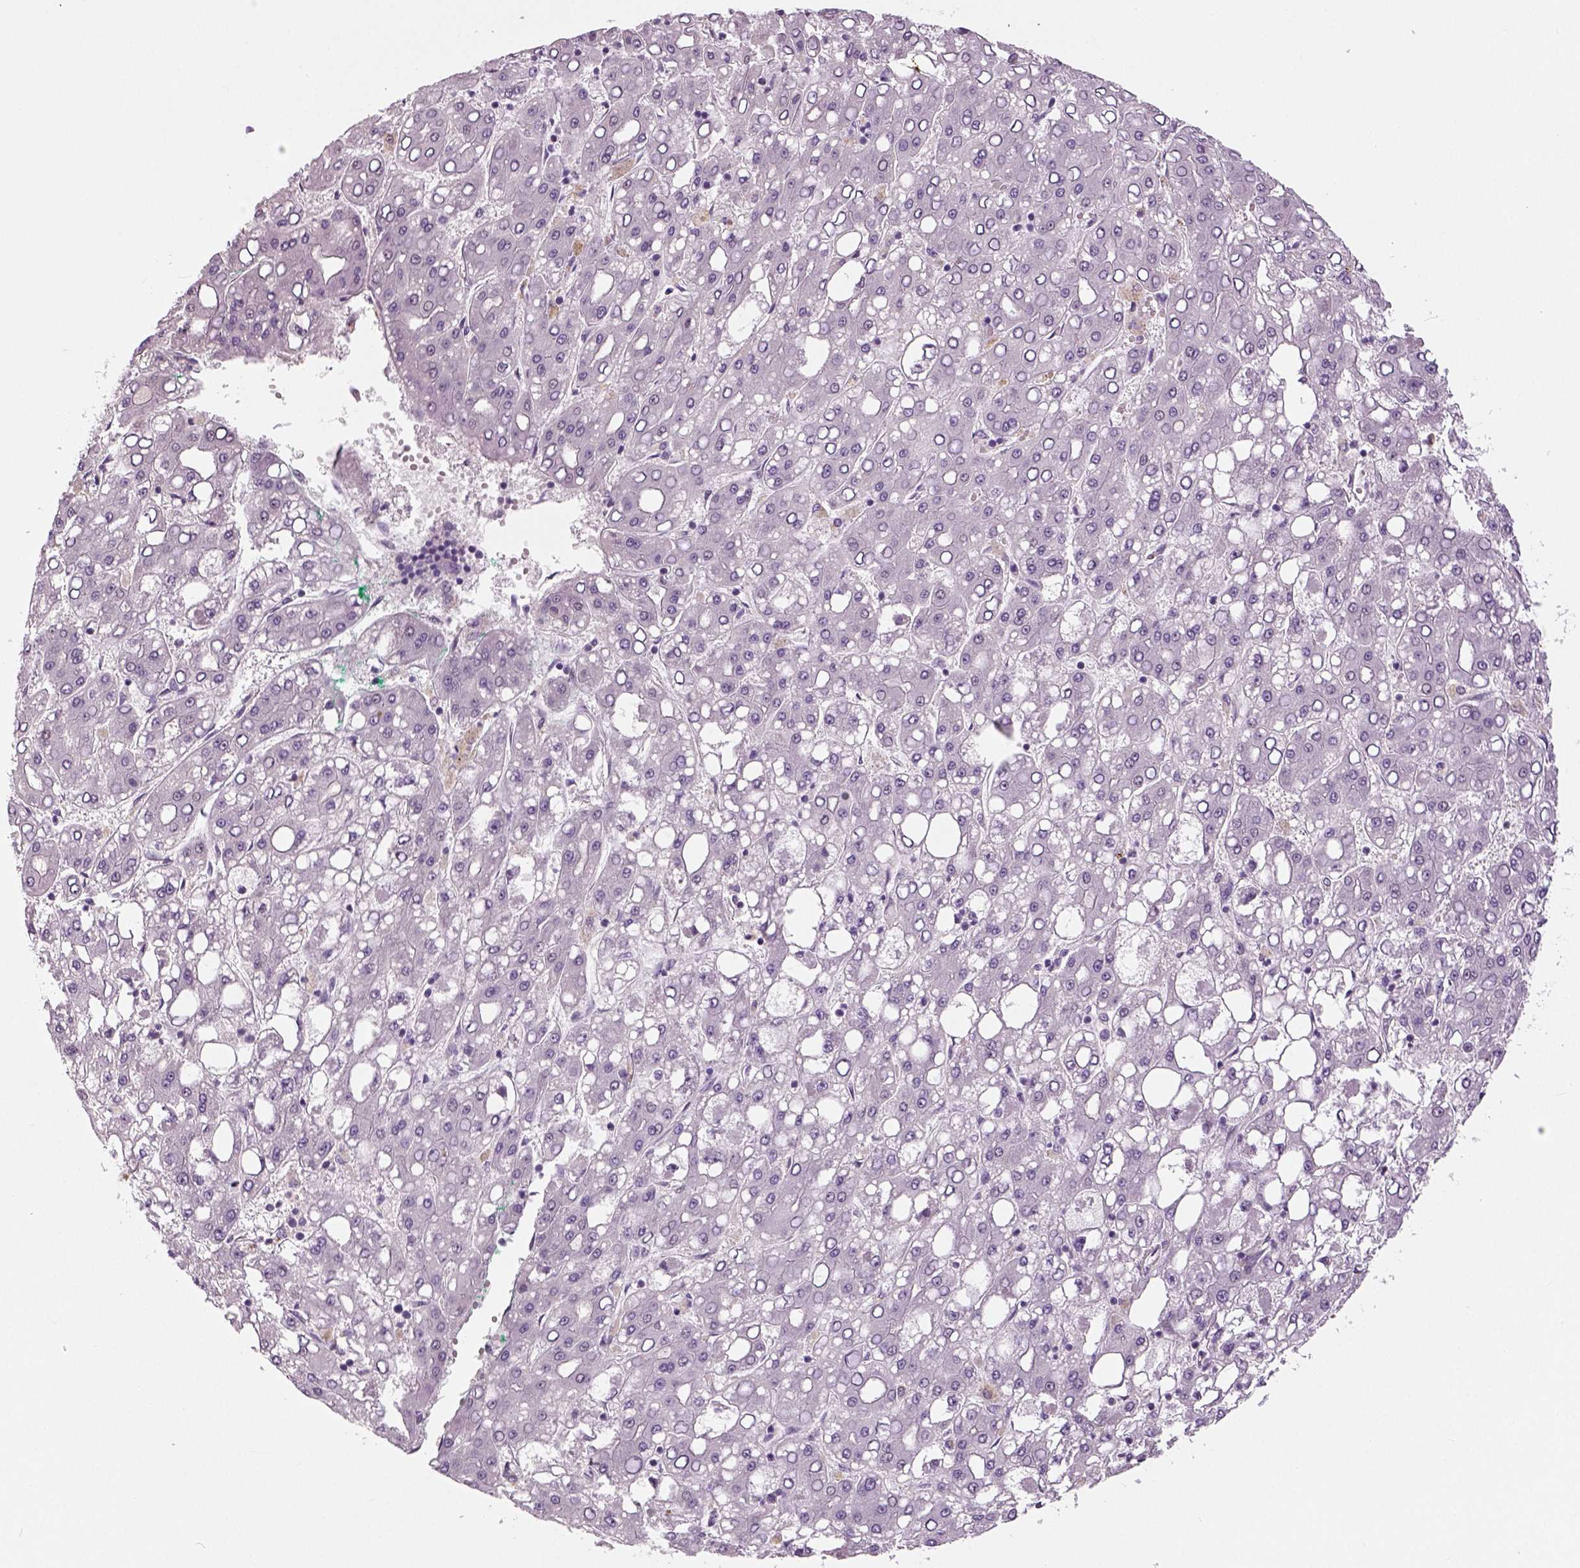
{"staining": {"intensity": "negative", "quantity": "none", "location": "none"}, "tissue": "liver cancer", "cell_type": "Tumor cells", "image_type": "cancer", "snomed": [{"axis": "morphology", "description": "Carcinoma, Hepatocellular, NOS"}, {"axis": "topography", "description": "Liver"}], "caption": "Immunohistochemistry of hepatocellular carcinoma (liver) demonstrates no staining in tumor cells.", "gene": "NECAB1", "patient": {"sex": "male", "age": 65}}